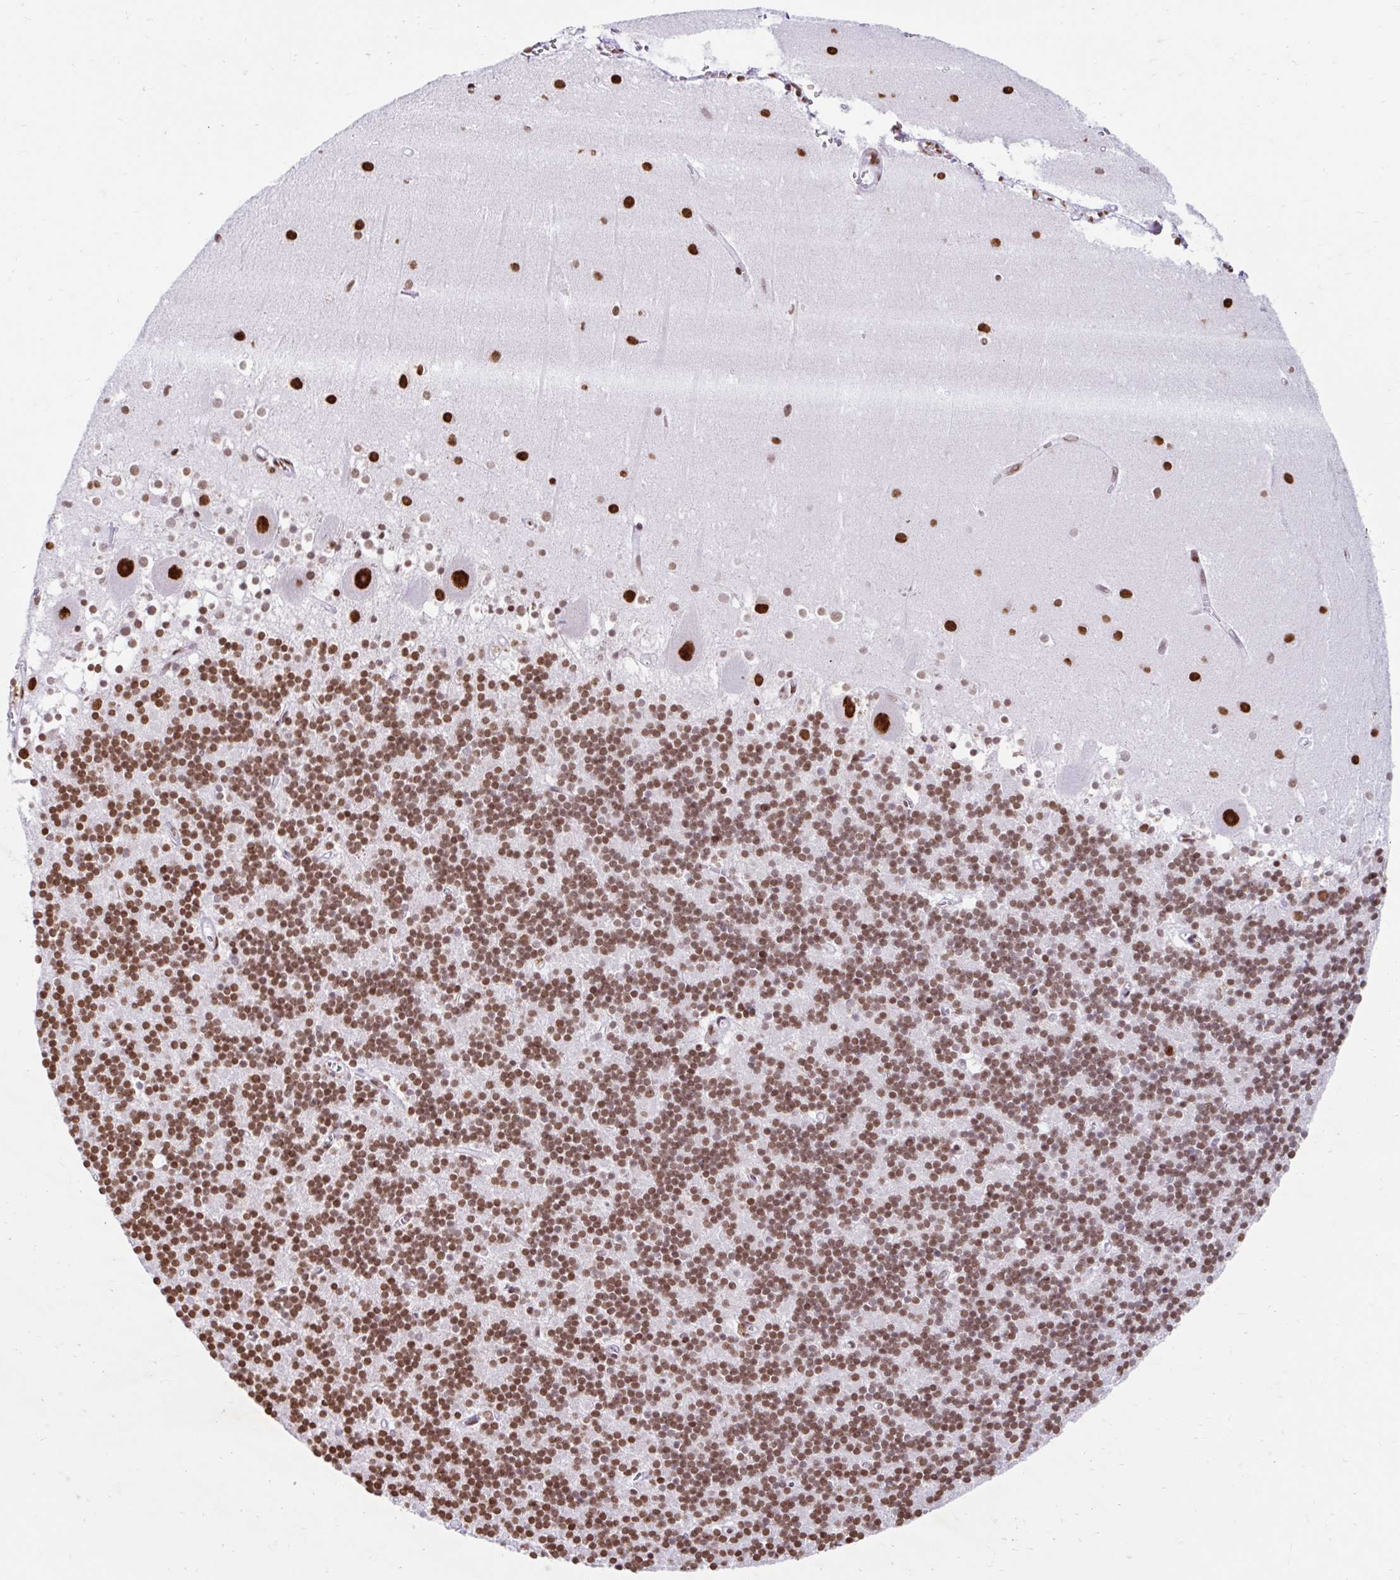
{"staining": {"intensity": "moderate", "quantity": ">75%", "location": "nuclear"}, "tissue": "cerebellum", "cell_type": "Cells in granular layer", "image_type": "normal", "snomed": [{"axis": "morphology", "description": "Normal tissue, NOS"}, {"axis": "topography", "description": "Cerebellum"}], "caption": "Immunohistochemical staining of unremarkable human cerebellum demonstrates medium levels of moderate nuclear staining in approximately >75% of cells in granular layer. Immunohistochemistry (ihc) stains the protein of interest in brown and the nuclei are stained blue.", "gene": "KHDRBS1", "patient": {"sex": "male", "age": 54}}